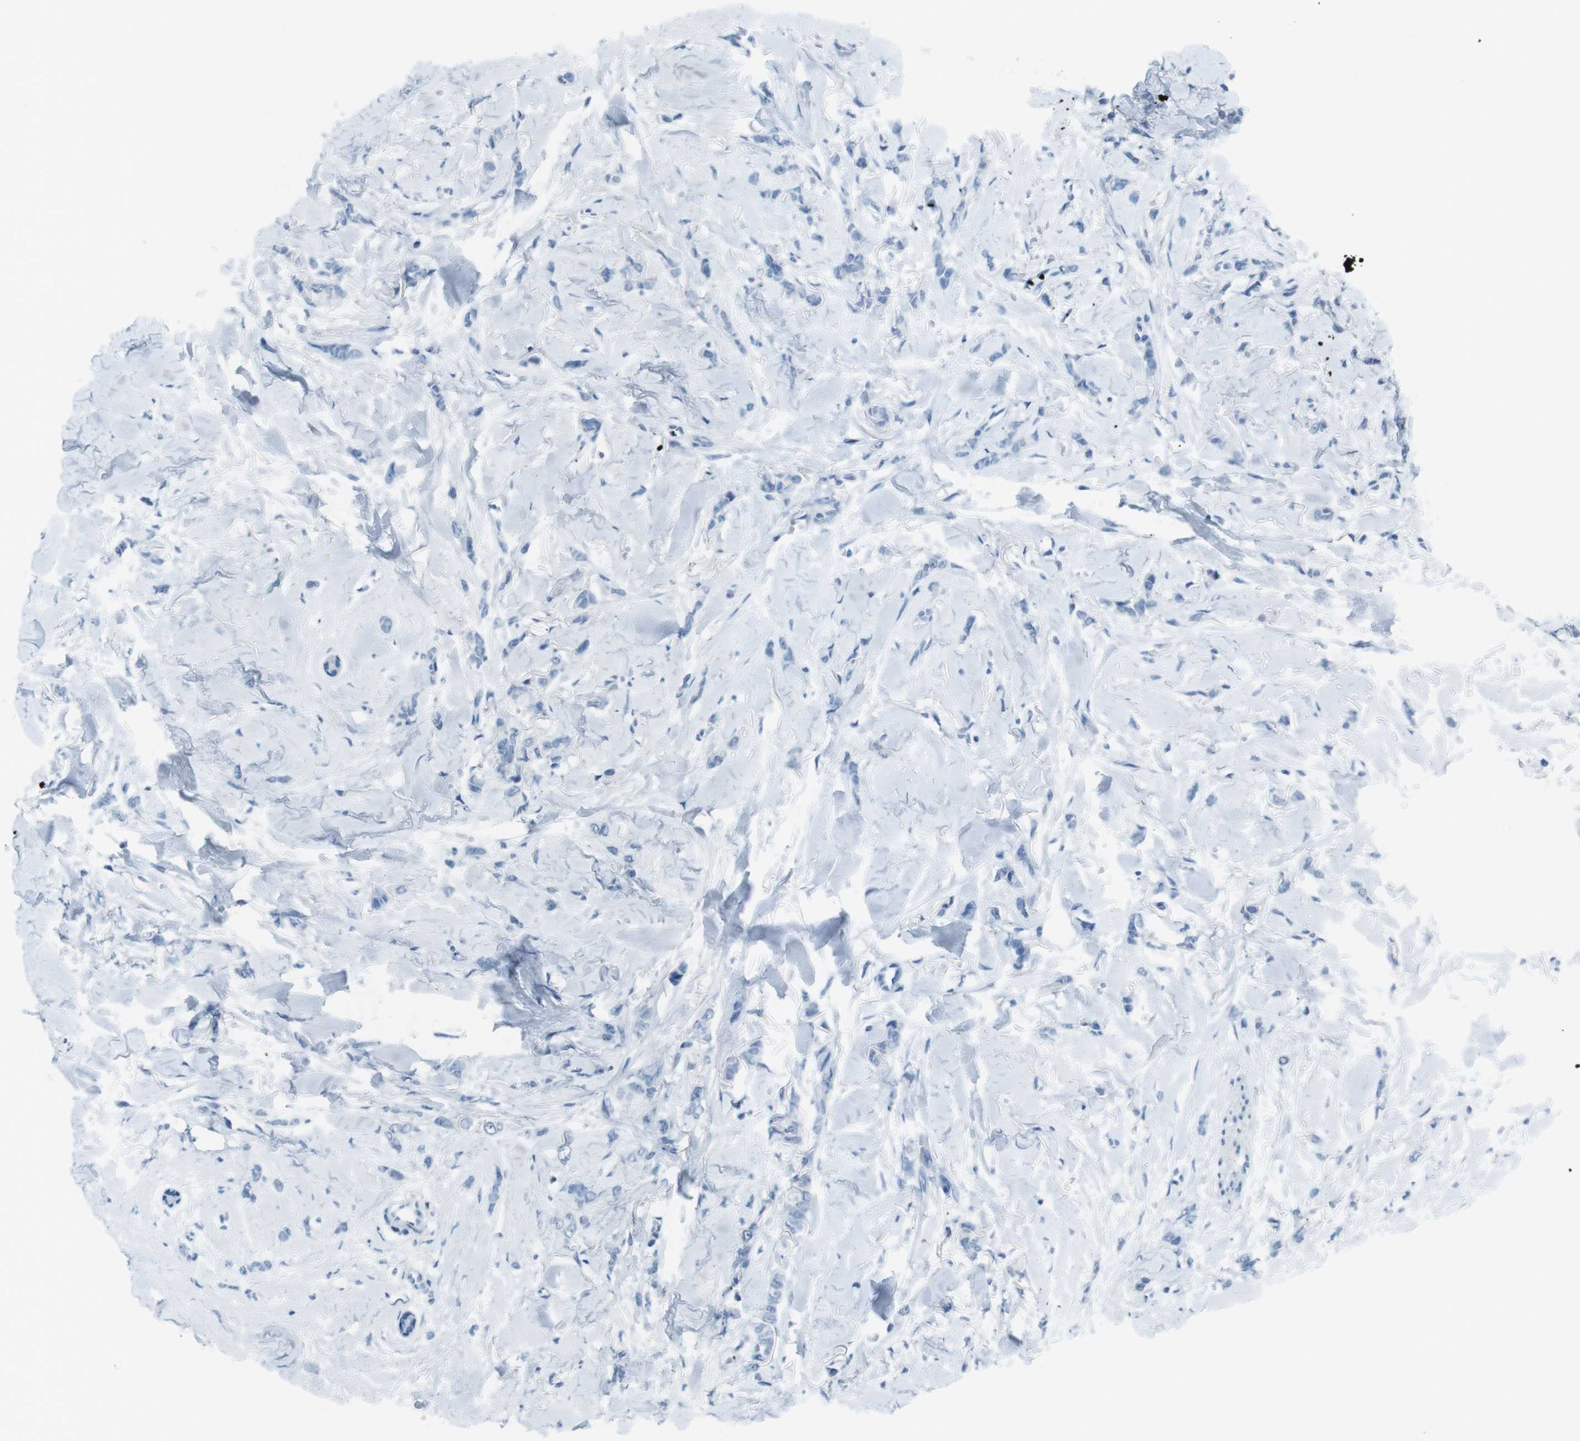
{"staining": {"intensity": "negative", "quantity": "none", "location": "none"}, "tissue": "breast cancer", "cell_type": "Tumor cells", "image_type": "cancer", "snomed": [{"axis": "morphology", "description": "Lobular carcinoma"}, {"axis": "topography", "description": "Skin"}, {"axis": "topography", "description": "Breast"}], "caption": "Immunohistochemistry of human breast cancer demonstrates no expression in tumor cells.", "gene": "TMEM207", "patient": {"sex": "female", "age": 46}}